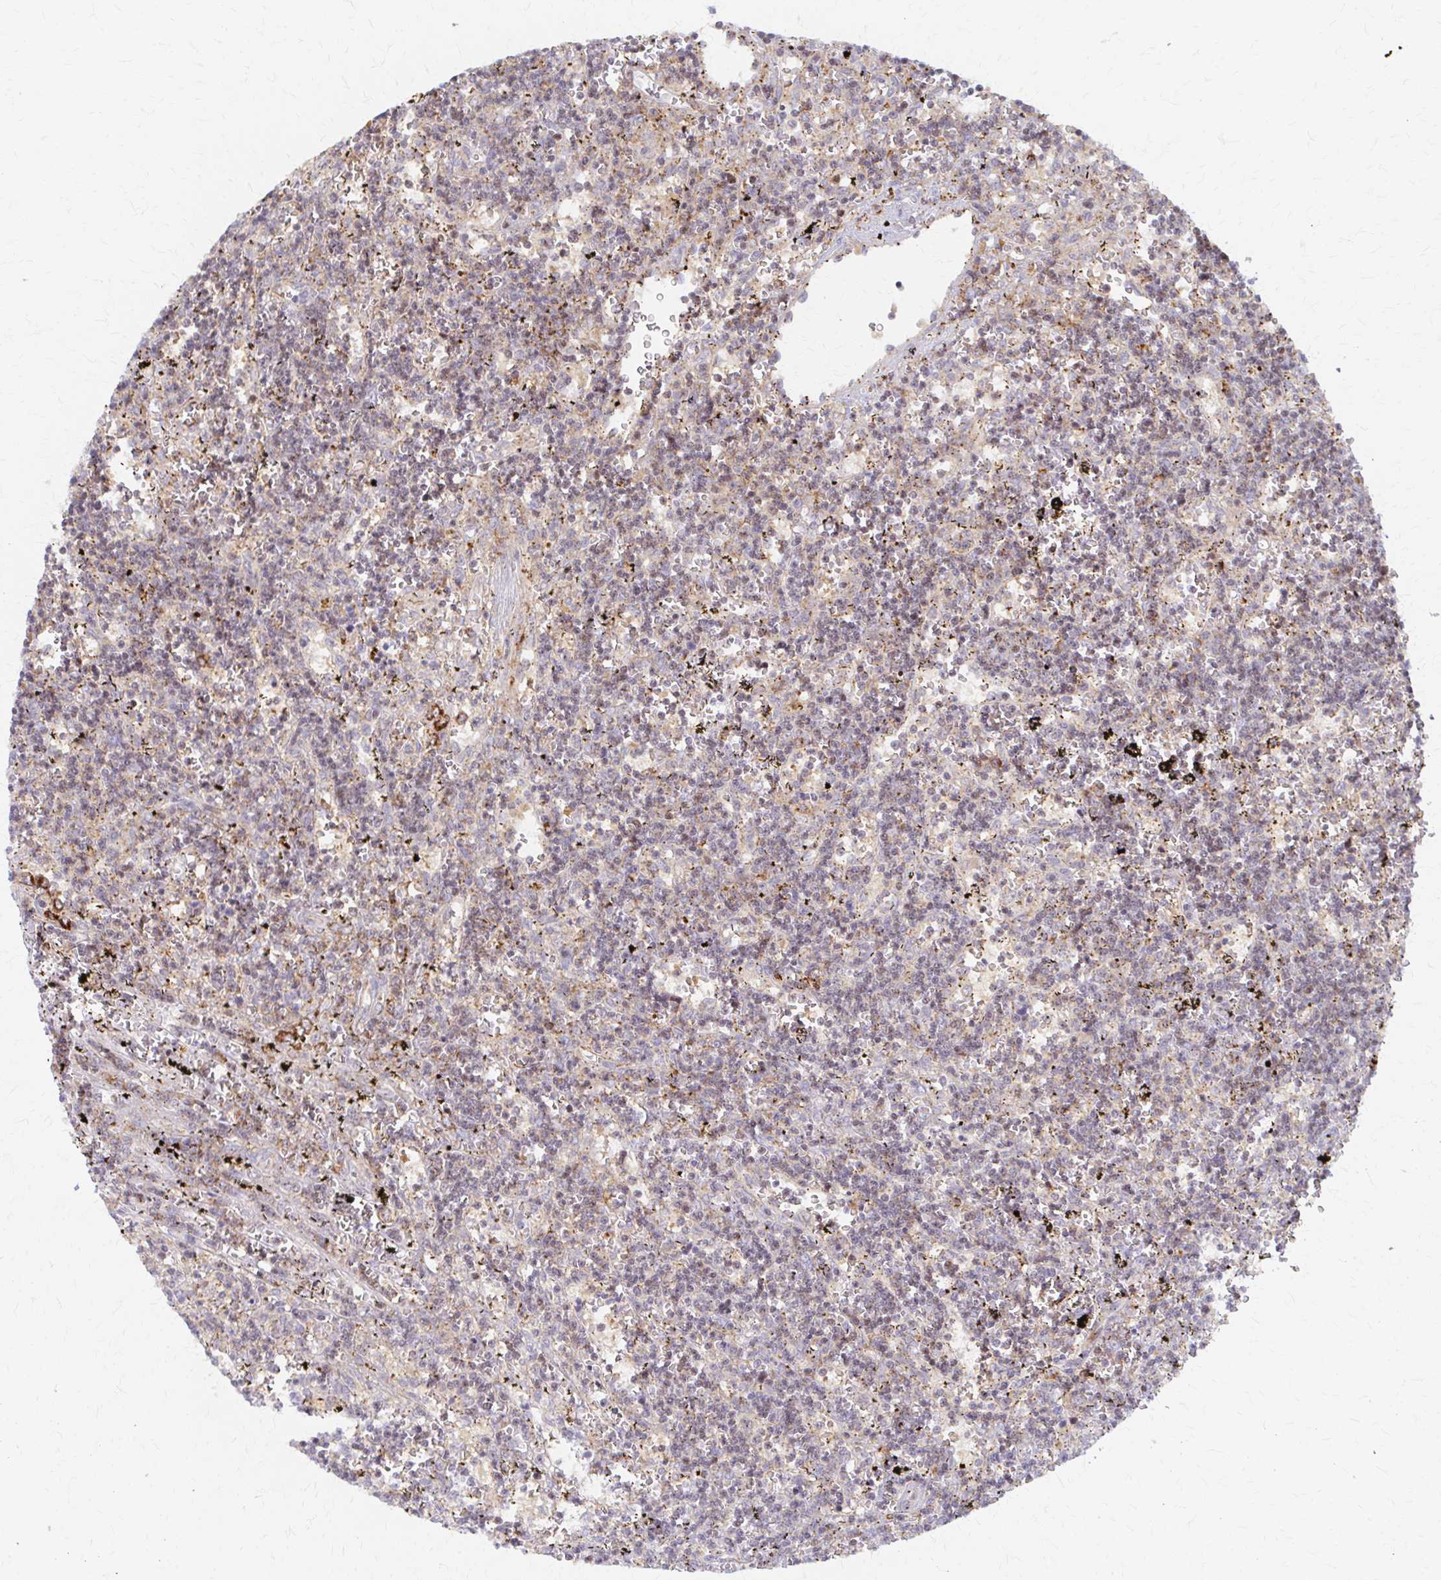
{"staining": {"intensity": "weak", "quantity": "<25%", "location": "cytoplasmic/membranous"}, "tissue": "lymphoma", "cell_type": "Tumor cells", "image_type": "cancer", "snomed": [{"axis": "morphology", "description": "Malignant lymphoma, non-Hodgkin's type, Low grade"}, {"axis": "topography", "description": "Spleen"}], "caption": "This is a photomicrograph of immunohistochemistry staining of lymphoma, which shows no positivity in tumor cells. The staining is performed using DAB brown chromogen with nuclei counter-stained in using hematoxylin.", "gene": "ARHGAP35", "patient": {"sex": "male", "age": 60}}